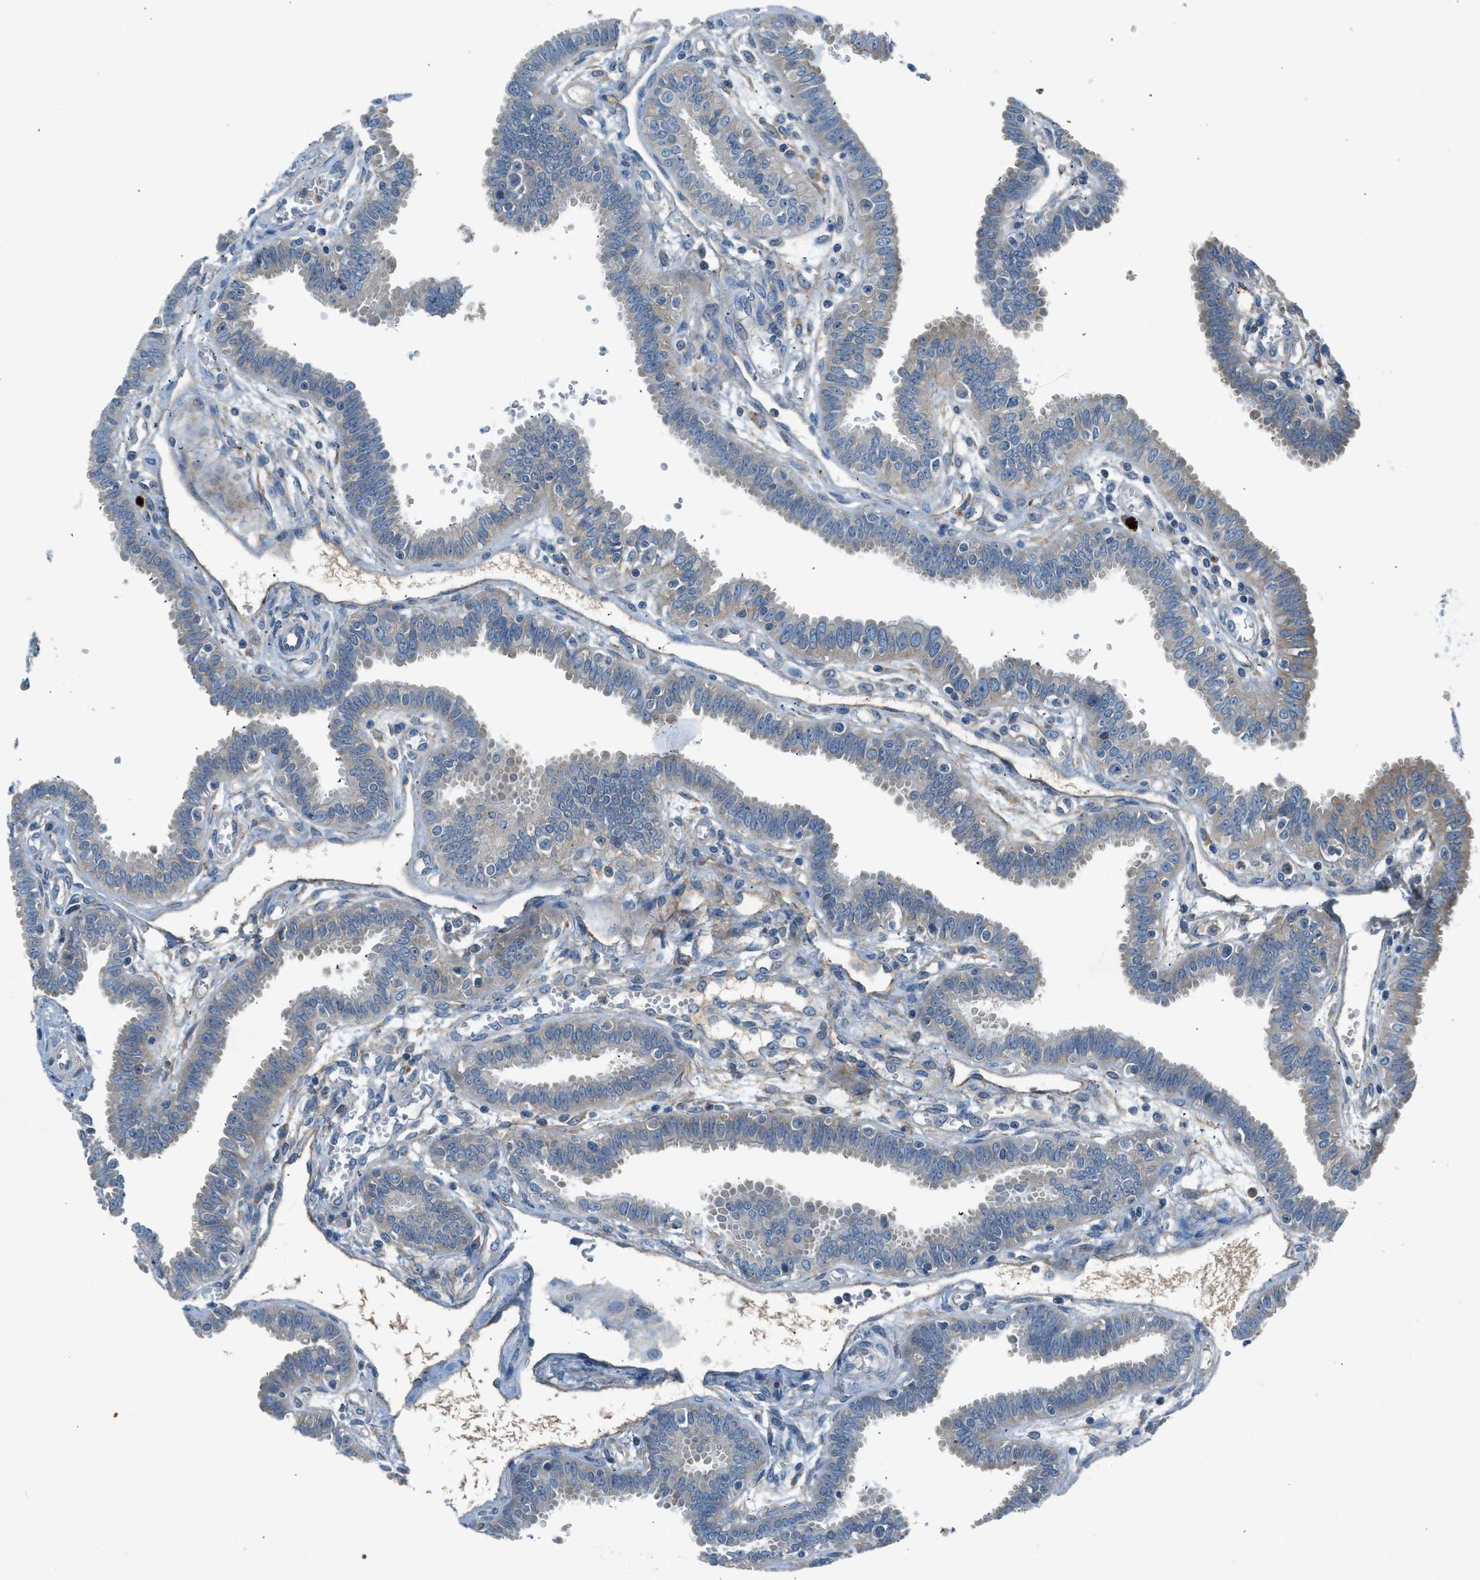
{"staining": {"intensity": "weak", "quantity": "25%-75%", "location": "cytoplasmic/membranous"}, "tissue": "fallopian tube", "cell_type": "Glandular cells", "image_type": "normal", "snomed": [{"axis": "morphology", "description": "Normal tissue, NOS"}, {"axis": "topography", "description": "Fallopian tube"}], "caption": "Benign fallopian tube reveals weak cytoplasmic/membranous staining in about 25%-75% of glandular cells (DAB (3,3'-diaminobenzidine) = brown stain, brightfield microscopy at high magnification)..", "gene": "BMP1", "patient": {"sex": "female", "age": 32}}